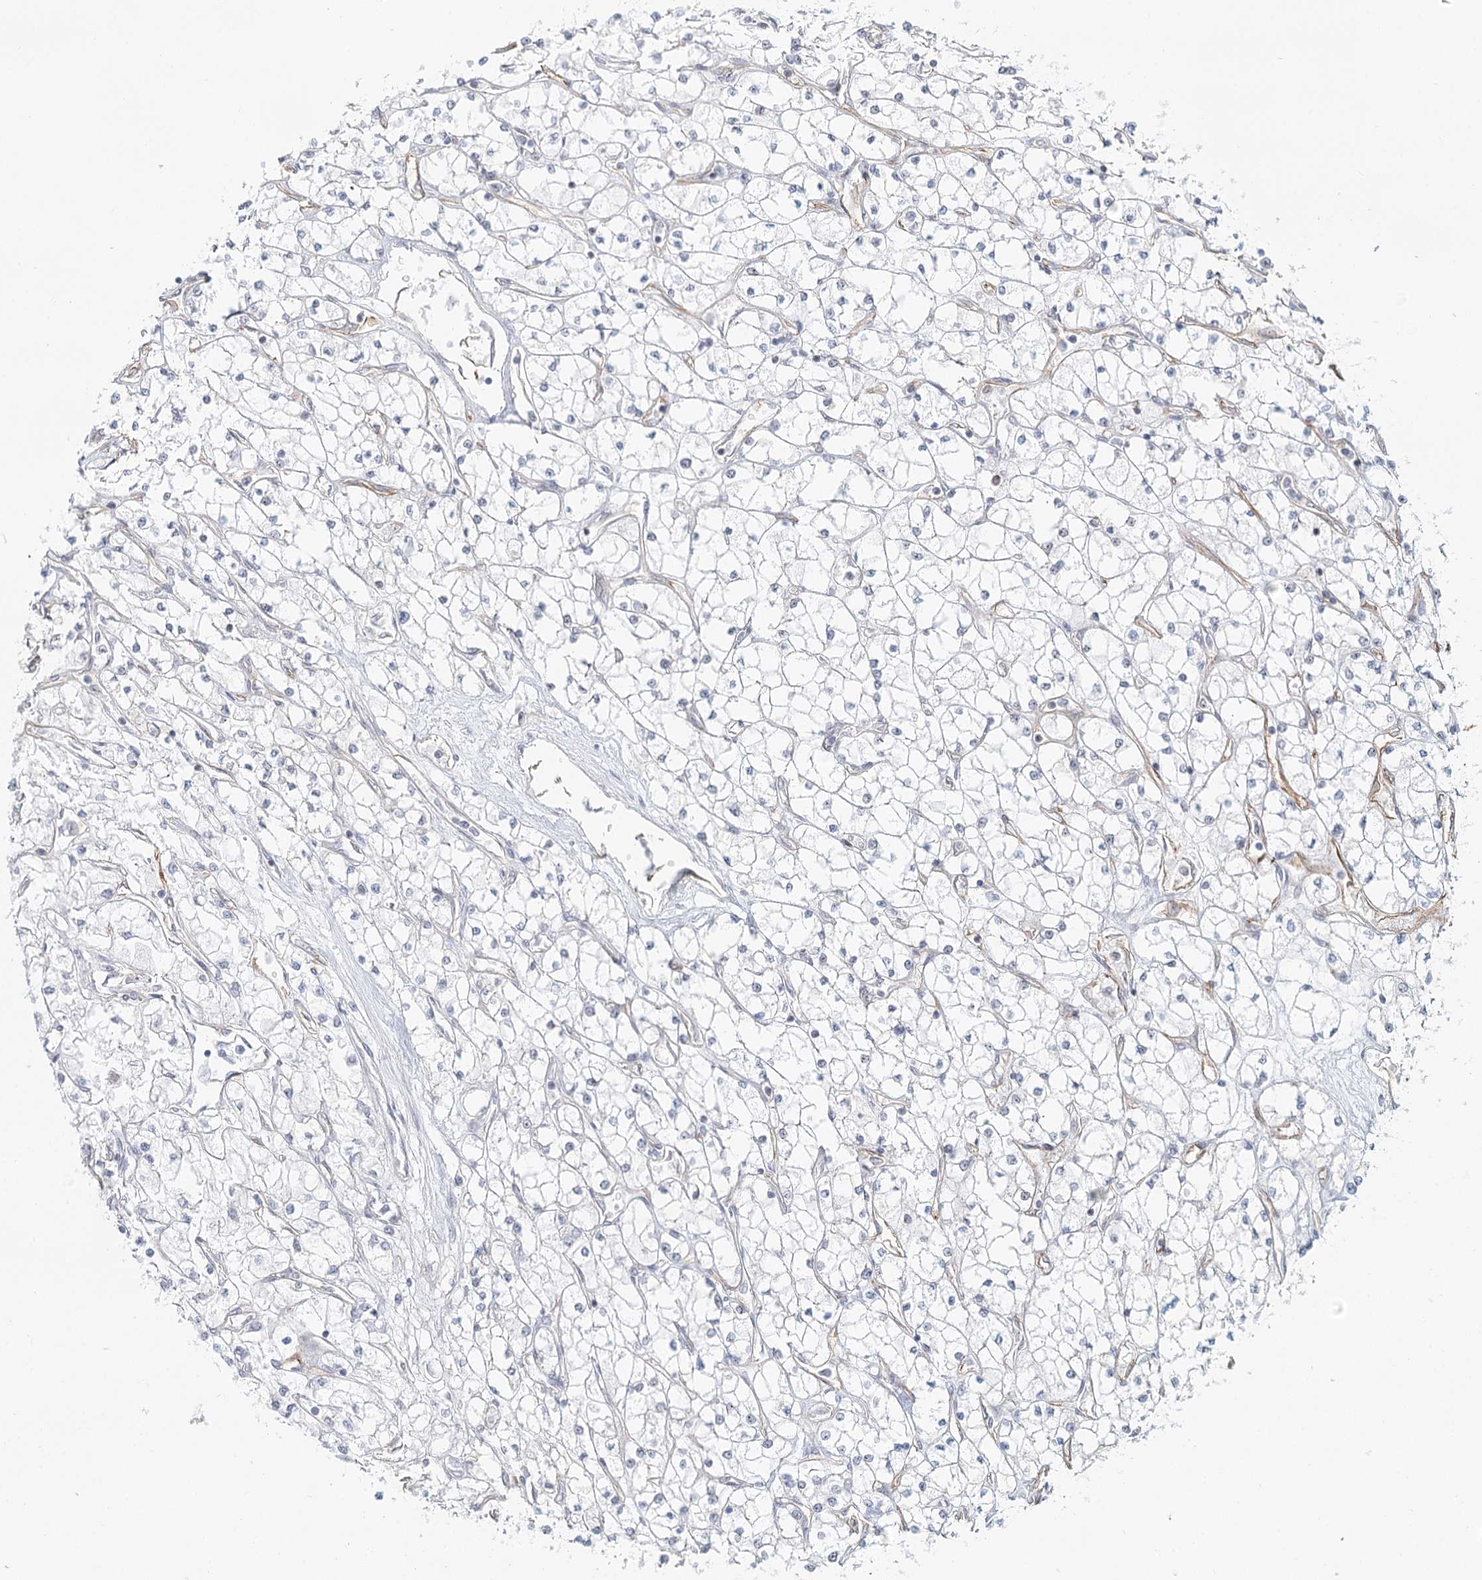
{"staining": {"intensity": "negative", "quantity": "none", "location": "none"}, "tissue": "renal cancer", "cell_type": "Tumor cells", "image_type": "cancer", "snomed": [{"axis": "morphology", "description": "Adenocarcinoma, NOS"}, {"axis": "topography", "description": "Kidney"}], "caption": "Tumor cells are negative for brown protein staining in adenocarcinoma (renal).", "gene": "ZFYVE28", "patient": {"sex": "male", "age": 80}}